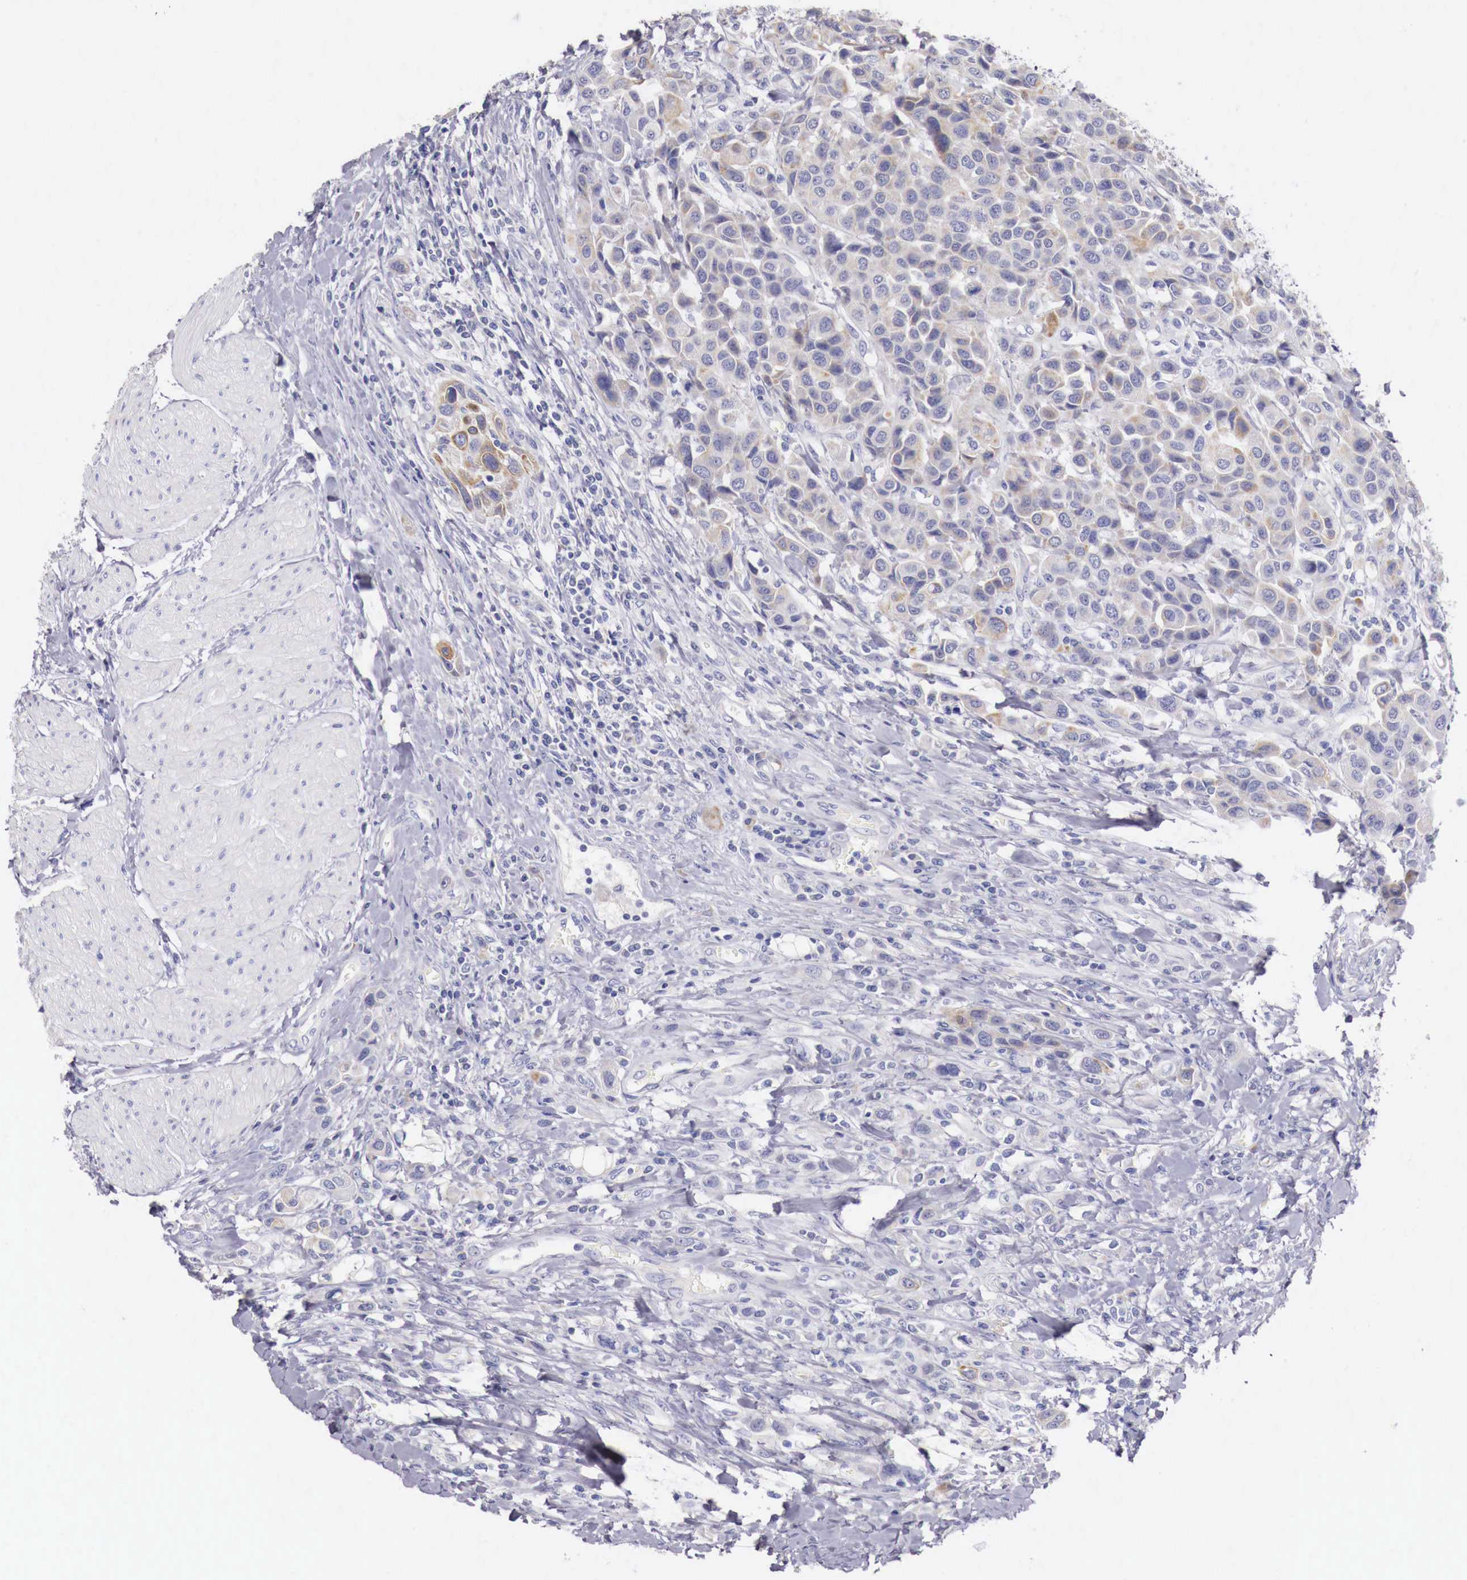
{"staining": {"intensity": "weak", "quantity": "25%-75%", "location": "cytoplasmic/membranous"}, "tissue": "urothelial cancer", "cell_type": "Tumor cells", "image_type": "cancer", "snomed": [{"axis": "morphology", "description": "Urothelial carcinoma, High grade"}, {"axis": "topography", "description": "Urinary bladder"}], "caption": "Brown immunohistochemical staining in urothelial carcinoma (high-grade) displays weak cytoplasmic/membranous expression in approximately 25%-75% of tumor cells.", "gene": "NREP", "patient": {"sex": "male", "age": 50}}